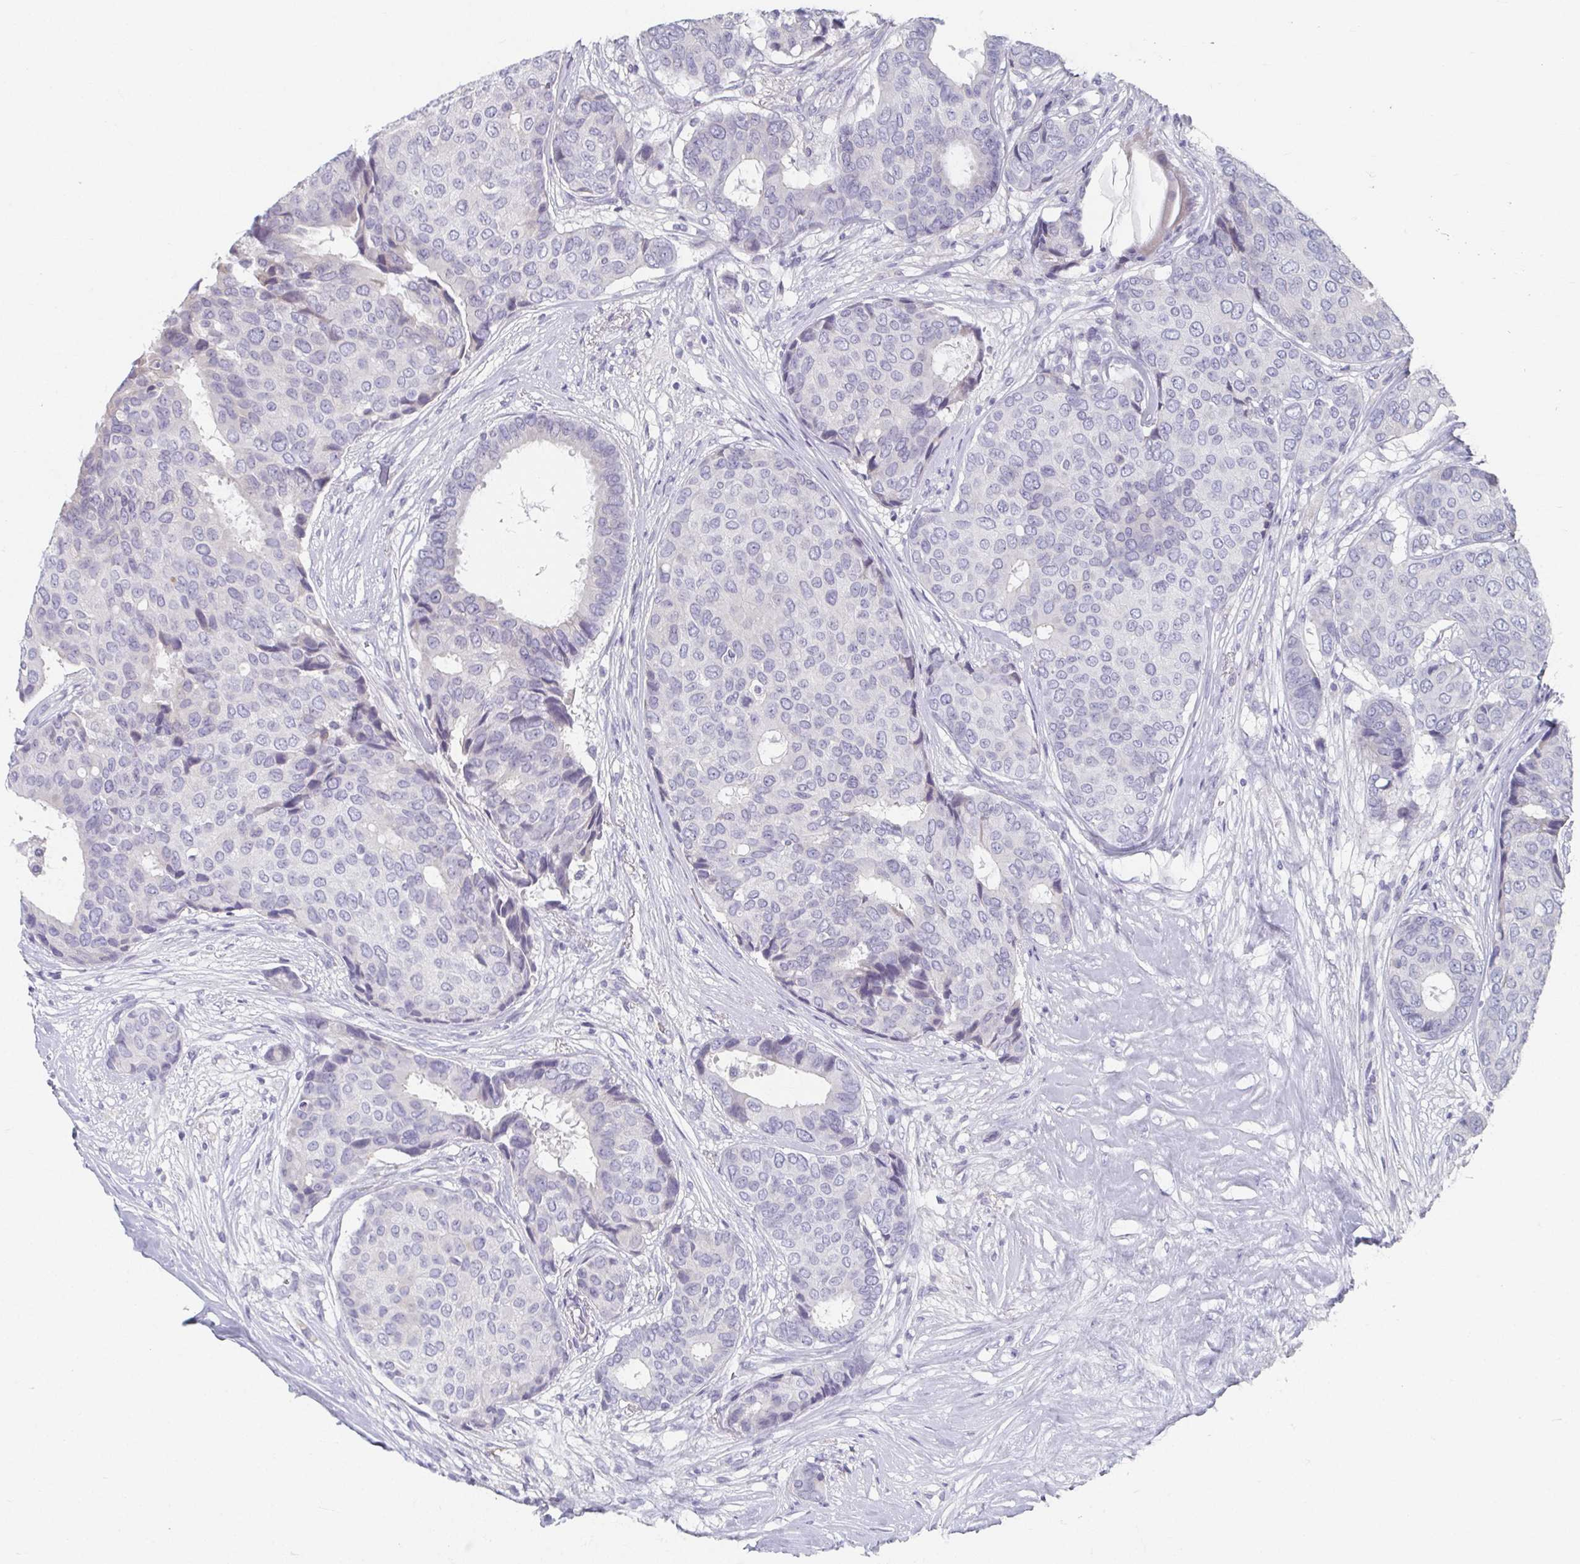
{"staining": {"intensity": "negative", "quantity": "none", "location": "none"}, "tissue": "breast cancer", "cell_type": "Tumor cells", "image_type": "cancer", "snomed": [{"axis": "morphology", "description": "Duct carcinoma"}, {"axis": "topography", "description": "Breast"}], "caption": "Protein analysis of invasive ductal carcinoma (breast) shows no significant positivity in tumor cells.", "gene": "CAMKV", "patient": {"sex": "female", "age": 75}}